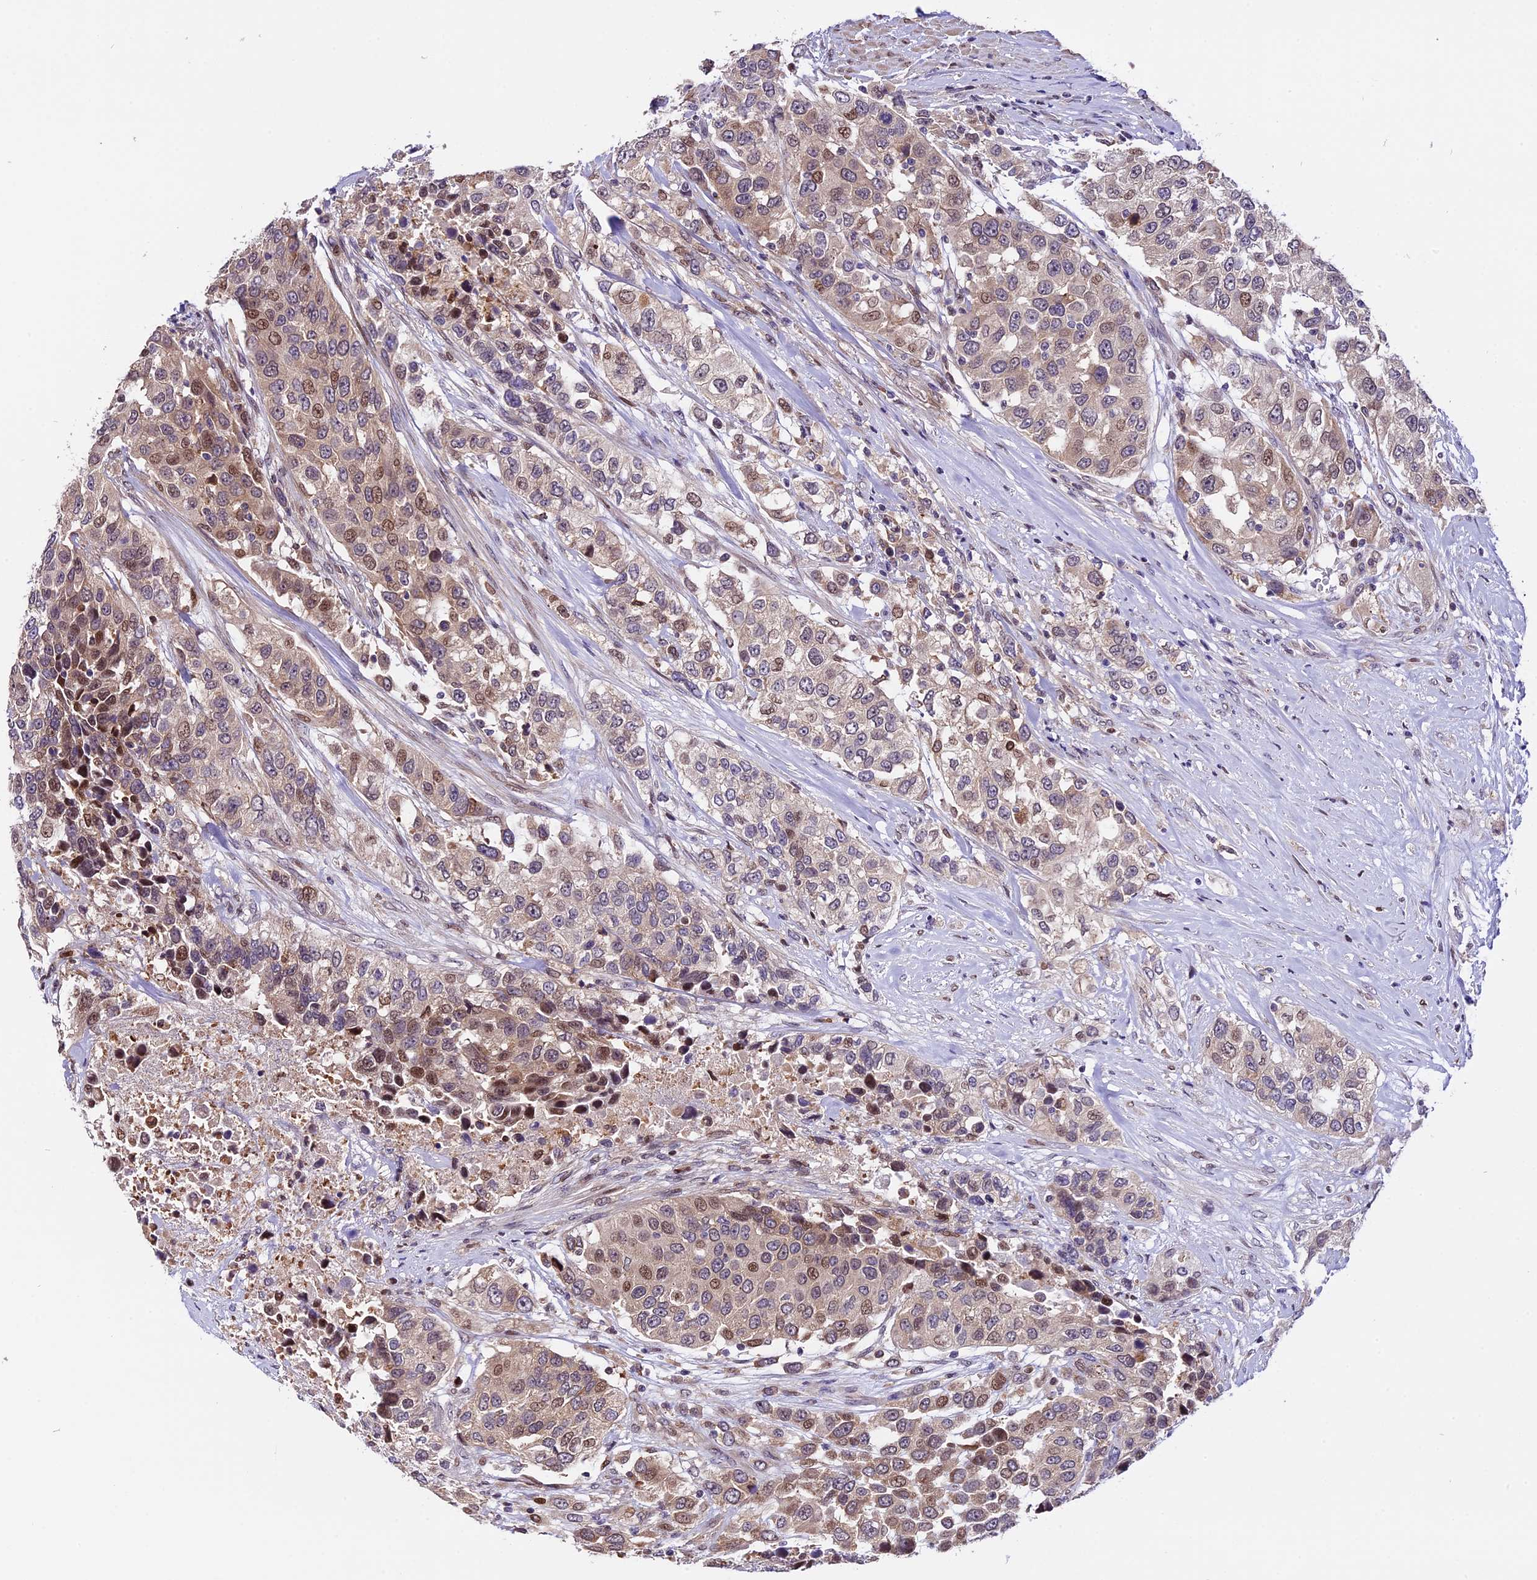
{"staining": {"intensity": "moderate", "quantity": "<25%", "location": "nuclear"}, "tissue": "urothelial cancer", "cell_type": "Tumor cells", "image_type": "cancer", "snomed": [{"axis": "morphology", "description": "Urothelial carcinoma, High grade"}, {"axis": "topography", "description": "Urinary bladder"}], "caption": "Urothelial cancer tissue demonstrates moderate nuclear expression in about <25% of tumor cells", "gene": "HERPUD1", "patient": {"sex": "female", "age": 80}}